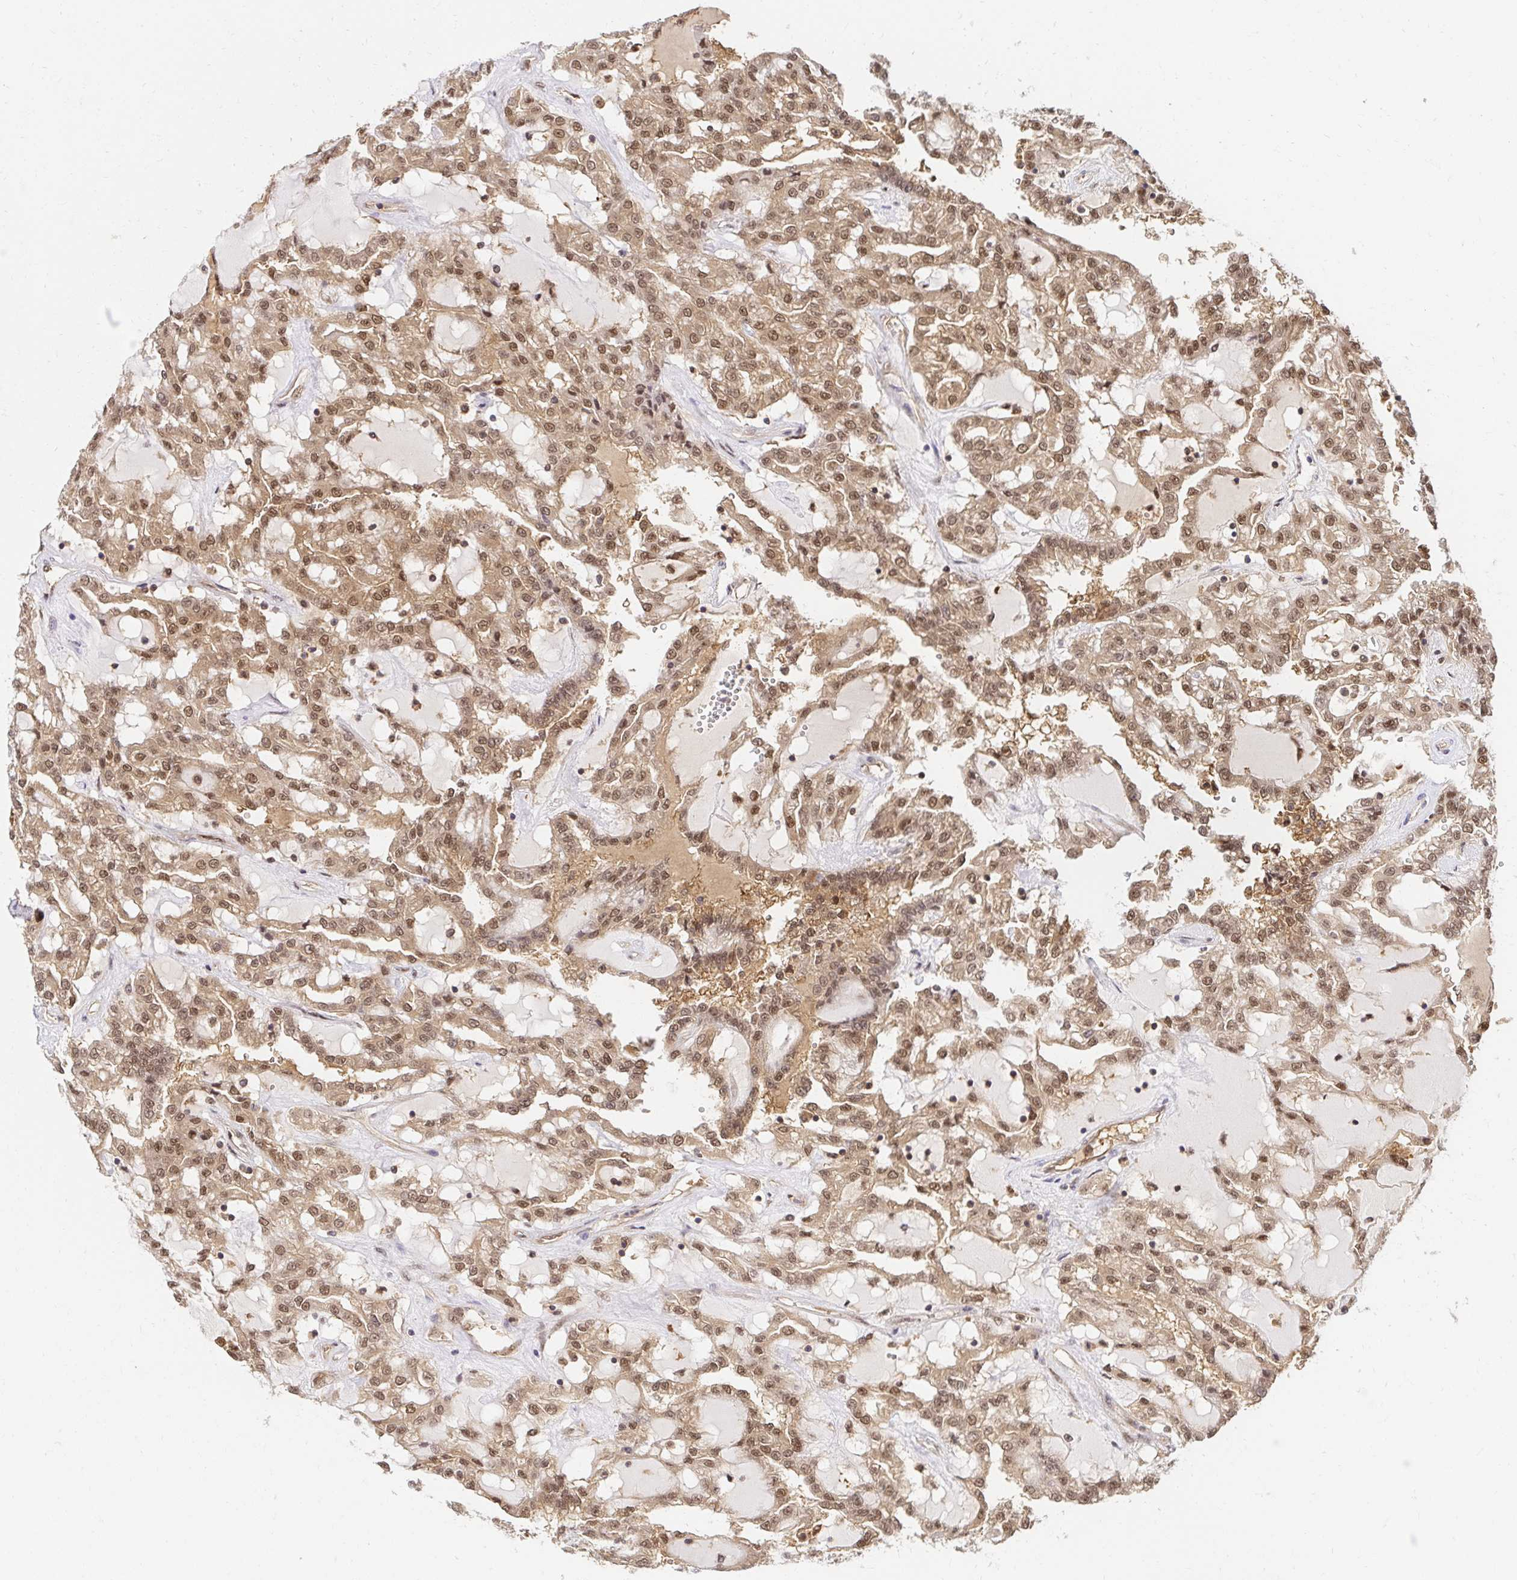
{"staining": {"intensity": "moderate", "quantity": ">75%", "location": "cytoplasmic/membranous,nuclear"}, "tissue": "renal cancer", "cell_type": "Tumor cells", "image_type": "cancer", "snomed": [{"axis": "morphology", "description": "Adenocarcinoma, NOS"}, {"axis": "topography", "description": "Kidney"}], "caption": "Human adenocarcinoma (renal) stained for a protein (brown) exhibits moderate cytoplasmic/membranous and nuclear positive staining in approximately >75% of tumor cells.", "gene": "PSMA4", "patient": {"sex": "male", "age": 63}}